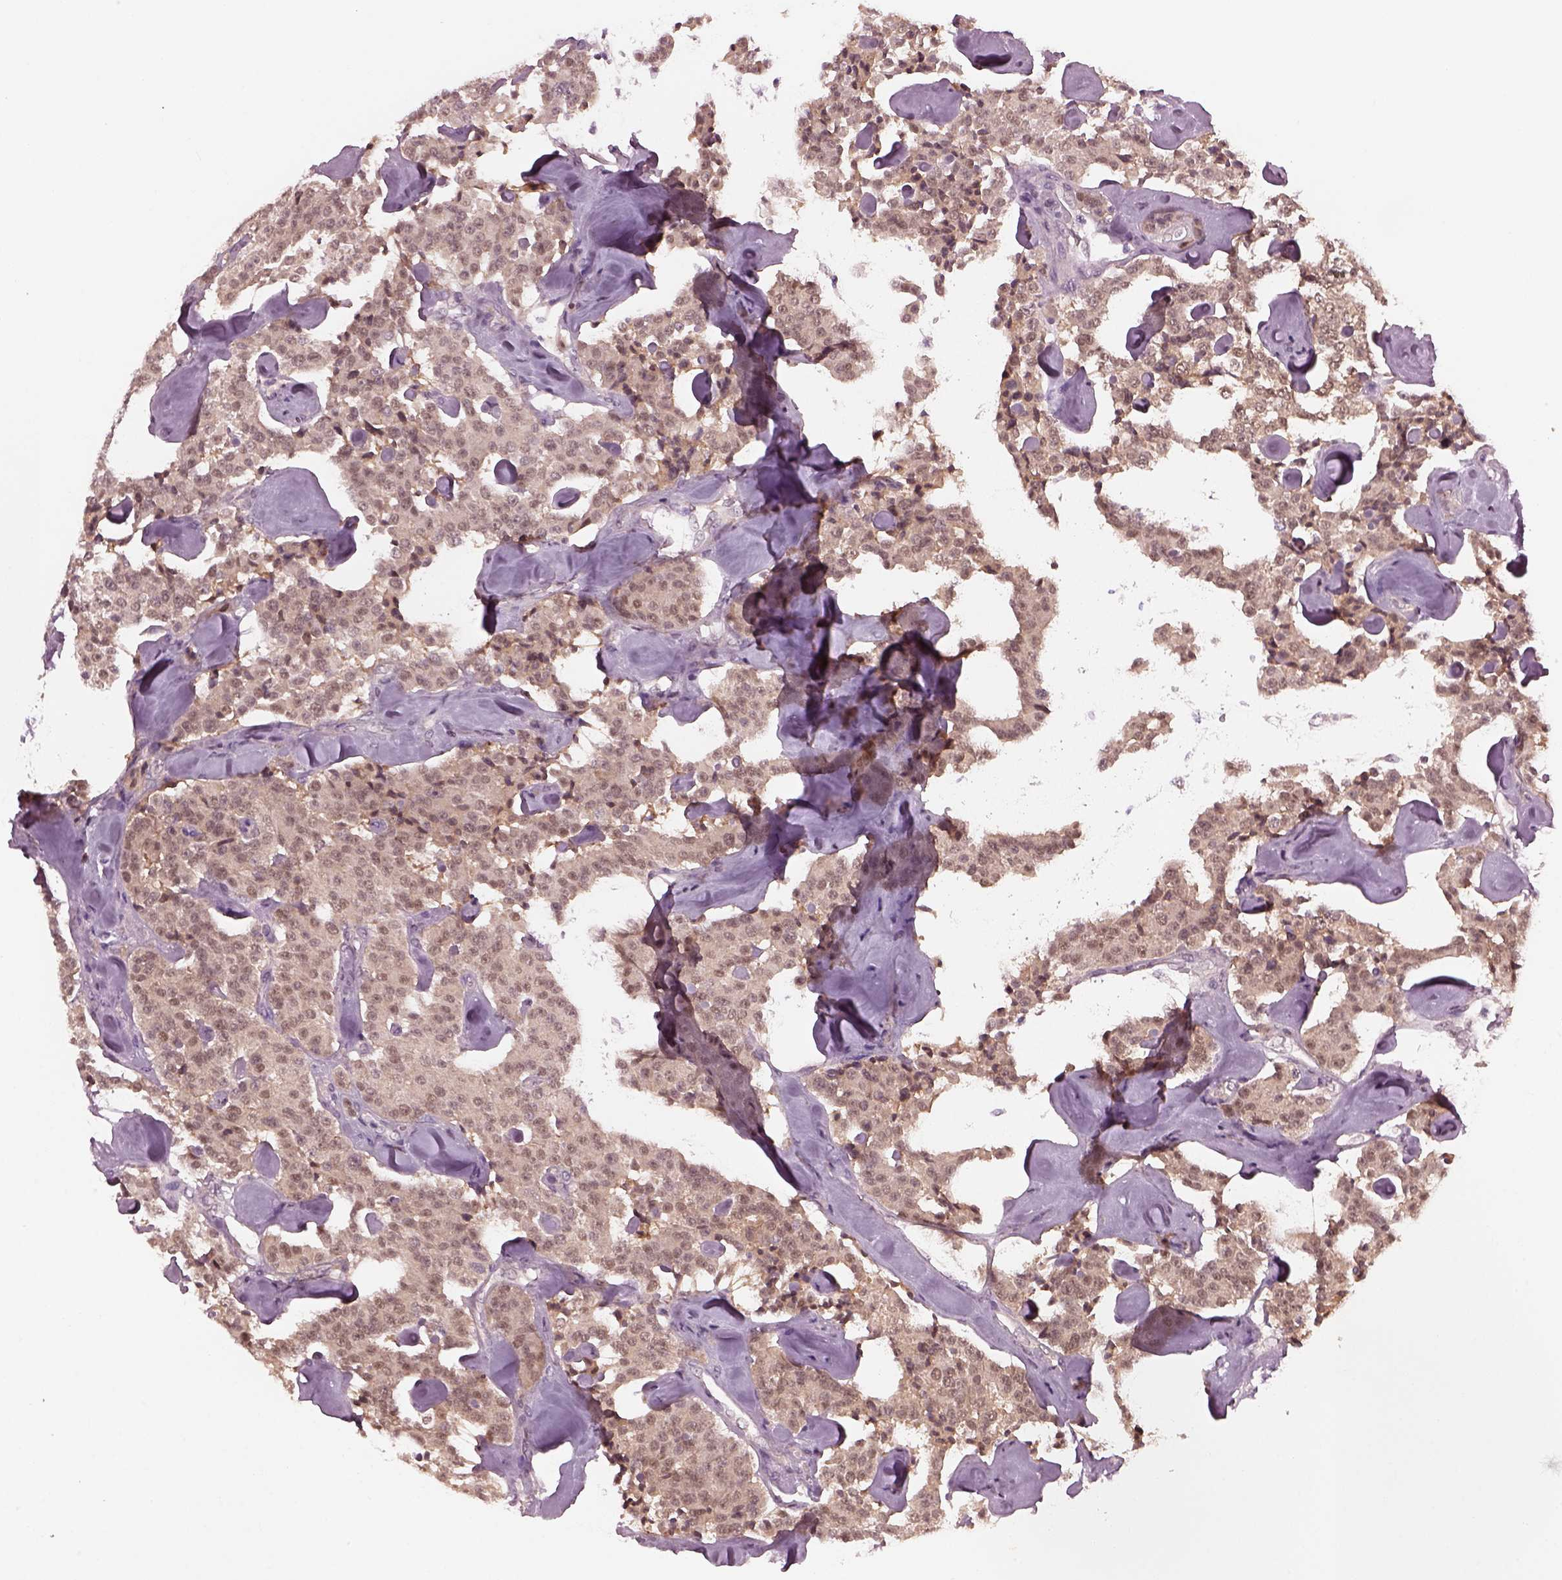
{"staining": {"intensity": "weak", "quantity": ">75%", "location": "cytoplasmic/membranous"}, "tissue": "carcinoid", "cell_type": "Tumor cells", "image_type": "cancer", "snomed": [{"axis": "morphology", "description": "Carcinoid, malignant, NOS"}, {"axis": "topography", "description": "Pancreas"}], "caption": "Carcinoid was stained to show a protein in brown. There is low levels of weak cytoplasmic/membranous expression in approximately >75% of tumor cells.", "gene": "SRI", "patient": {"sex": "male", "age": 41}}